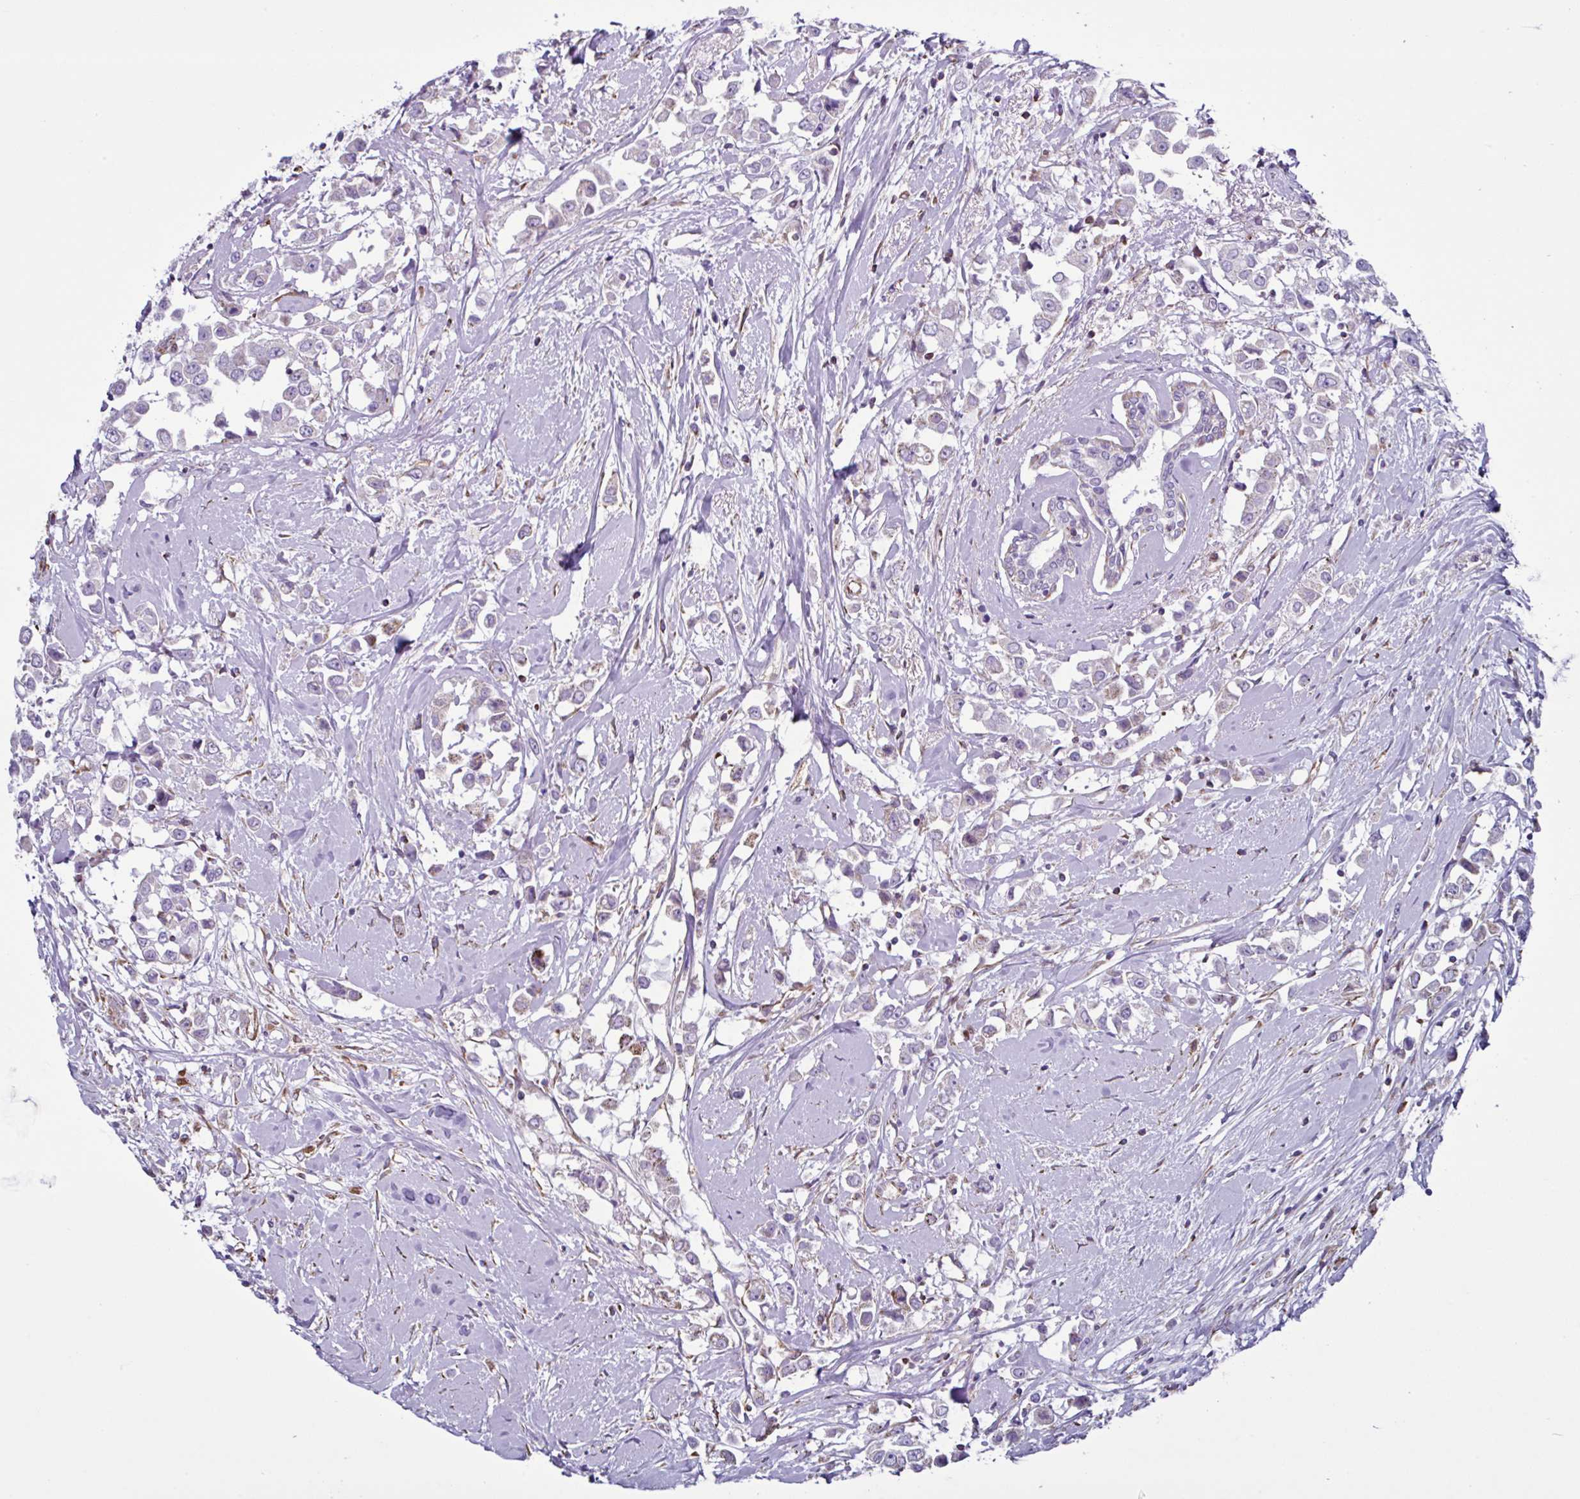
{"staining": {"intensity": "moderate", "quantity": "<25%", "location": "cytoplasmic/membranous"}, "tissue": "breast cancer", "cell_type": "Tumor cells", "image_type": "cancer", "snomed": [{"axis": "morphology", "description": "Duct carcinoma"}, {"axis": "topography", "description": "Breast"}], "caption": "A micrograph of human intraductal carcinoma (breast) stained for a protein displays moderate cytoplasmic/membranous brown staining in tumor cells.", "gene": "TMEM86B", "patient": {"sex": "female", "age": 61}}